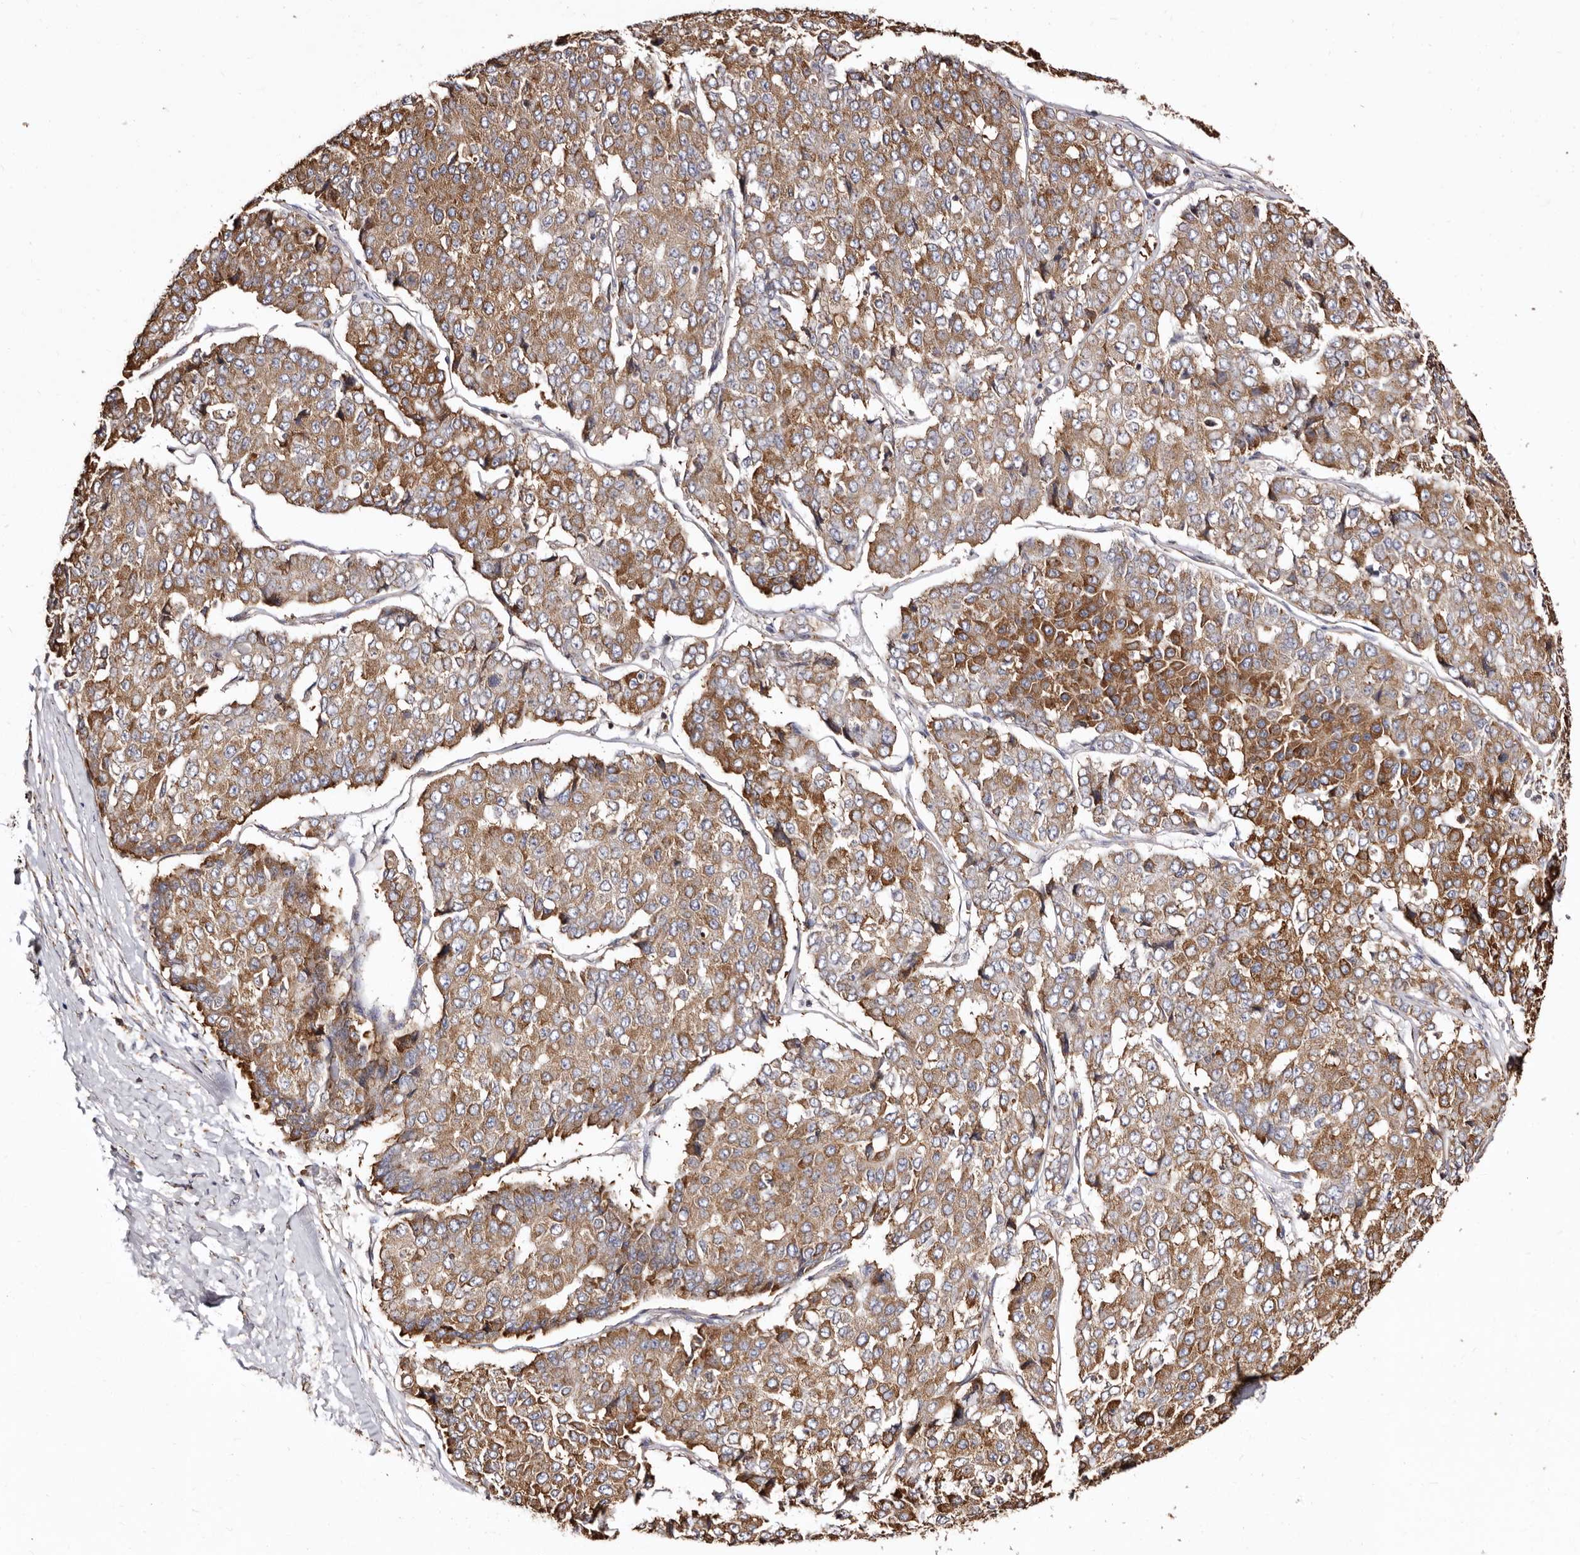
{"staining": {"intensity": "strong", "quantity": ">75%", "location": "cytoplasmic/membranous"}, "tissue": "pancreatic cancer", "cell_type": "Tumor cells", "image_type": "cancer", "snomed": [{"axis": "morphology", "description": "Adenocarcinoma, NOS"}, {"axis": "topography", "description": "Pancreas"}], "caption": "An immunohistochemistry (IHC) histopathology image of neoplastic tissue is shown. Protein staining in brown labels strong cytoplasmic/membranous positivity in pancreatic cancer (adenocarcinoma) within tumor cells.", "gene": "ACBD6", "patient": {"sex": "male", "age": 50}}